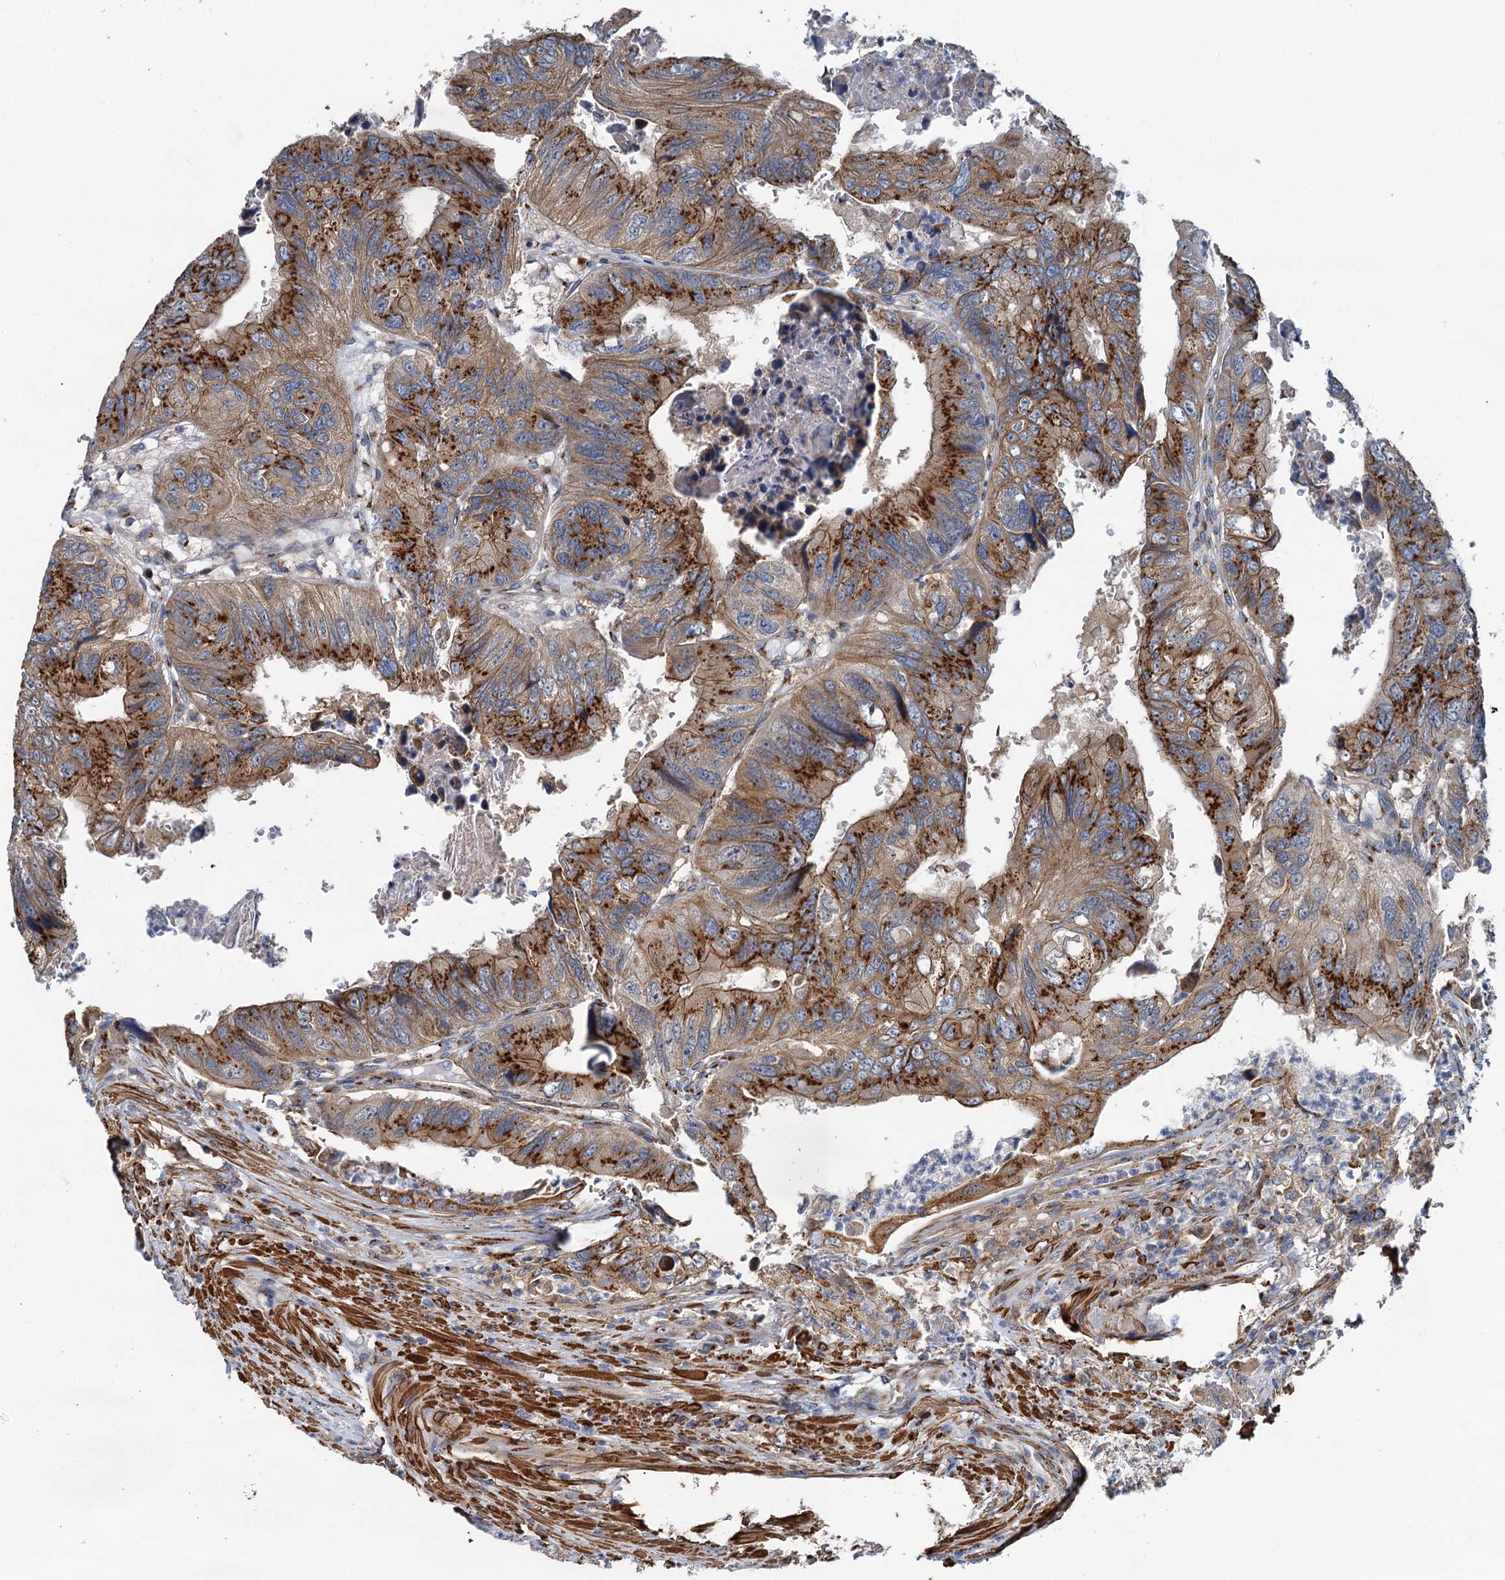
{"staining": {"intensity": "strong", "quantity": "25%-75%", "location": "cytoplasmic/membranous"}, "tissue": "colorectal cancer", "cell_type": "Tumor cells", "image_type": "cancer", "snomed": [{"axis": "morphology", "description": "Adenocarcinoma, NOS"}, {"axis": "topography", "description": "Rectum"}], "caption": "Approximately 25%-75% of tumor cells in human colorectal adenocarcinoma display strong cytoplasmic/membranous protein staining as visualized by brown immunohistochemical staining.", "gene": "BET1L", "patient": {"sex": "male", "age": 63}}